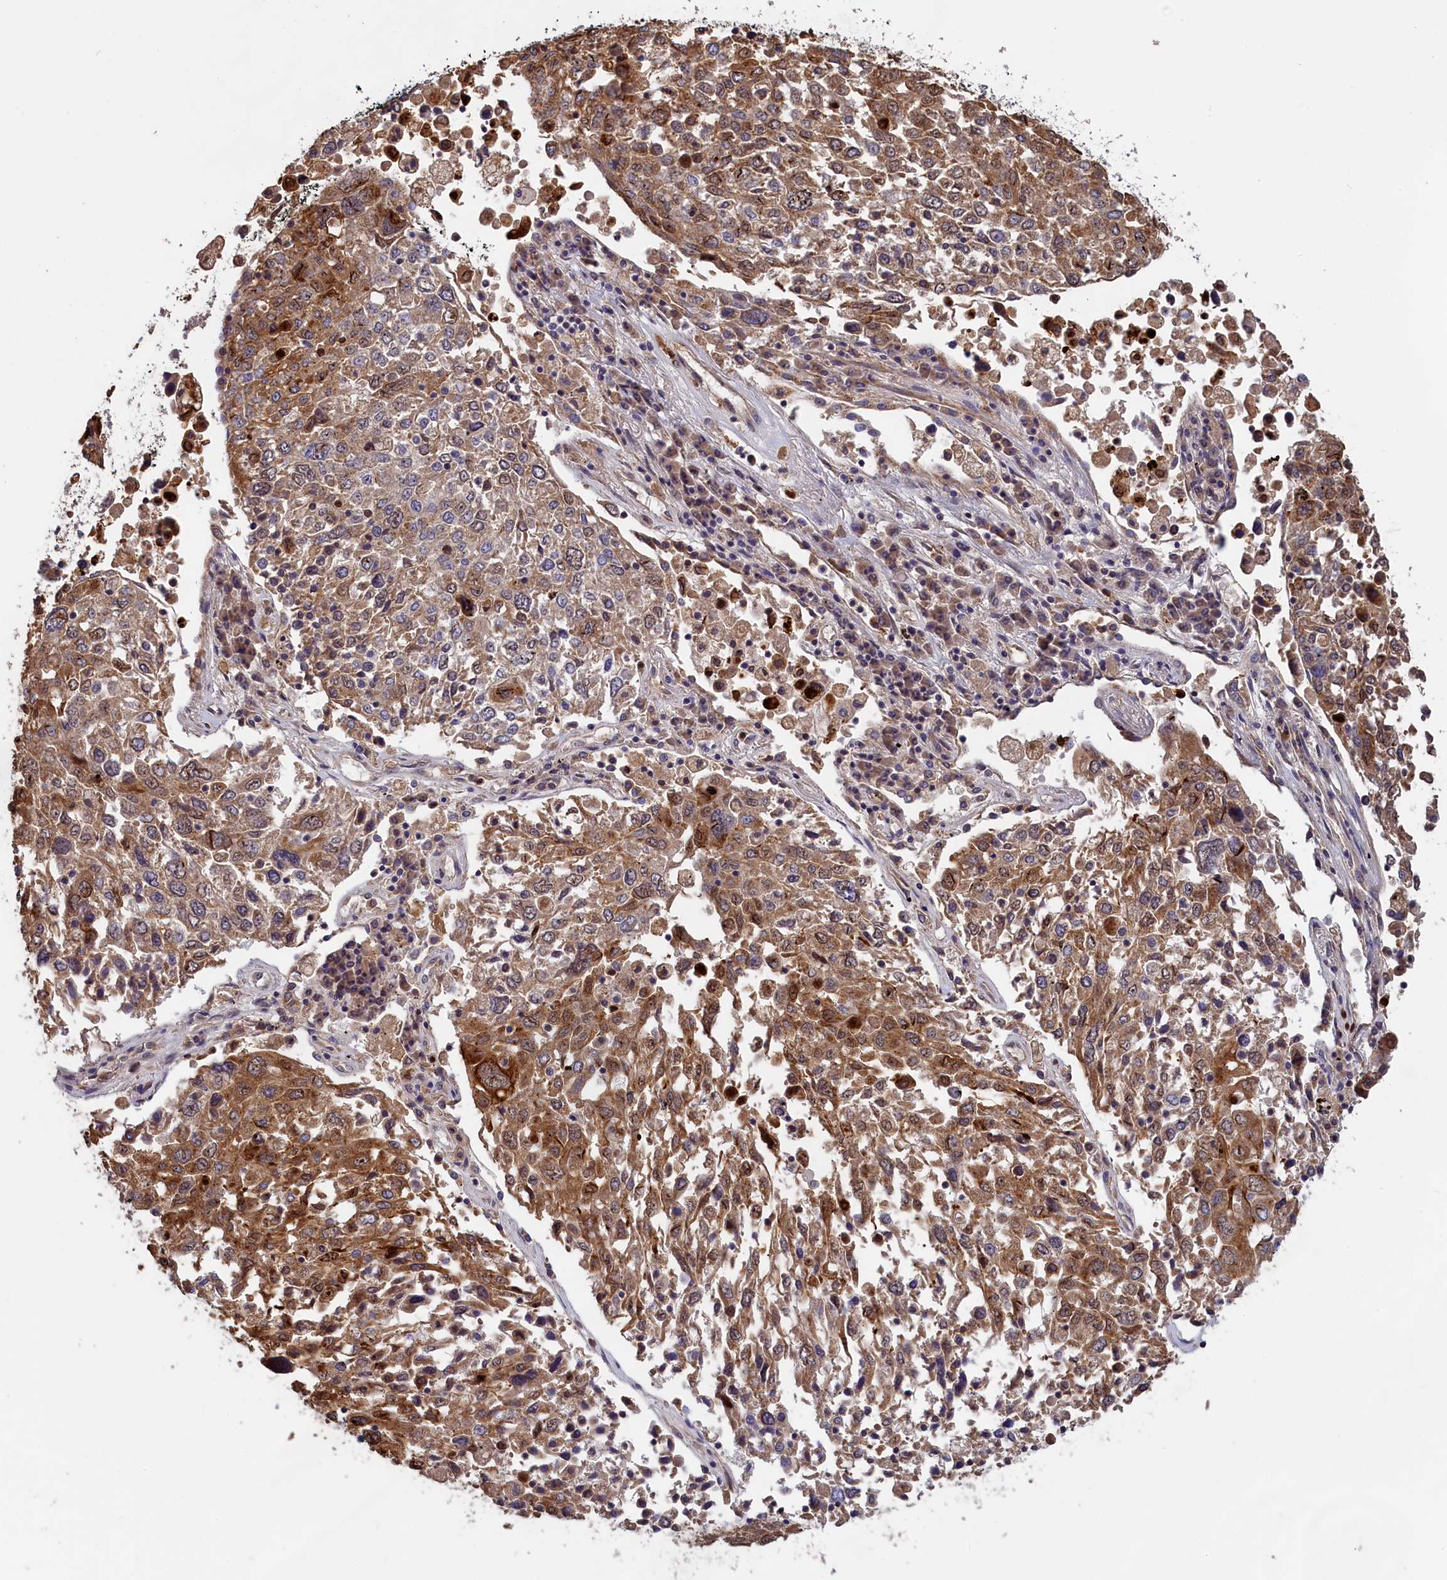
{"staining": {"intensity": "strong", "quantity": ">75%", "location": "cytoplasmic/membranous"}, "tissue": "lung cancer", "cell_type": "Tumor cells", "image_type": "cancer", "snomed": [{"axis": "morphology", "description": "Squamous cell carcinoma, NOS"}, {"axis": "topography", "description": "Lung"}], "caption": "The micrograph shows staining of lung cancer (squamous cell carcinoma), revealing strong cytoplasmic/membranous protein expression (brown color) within tumor cells.", "gene": "EPB41L4B", "patient": {"sex": "male", "age": 65}}